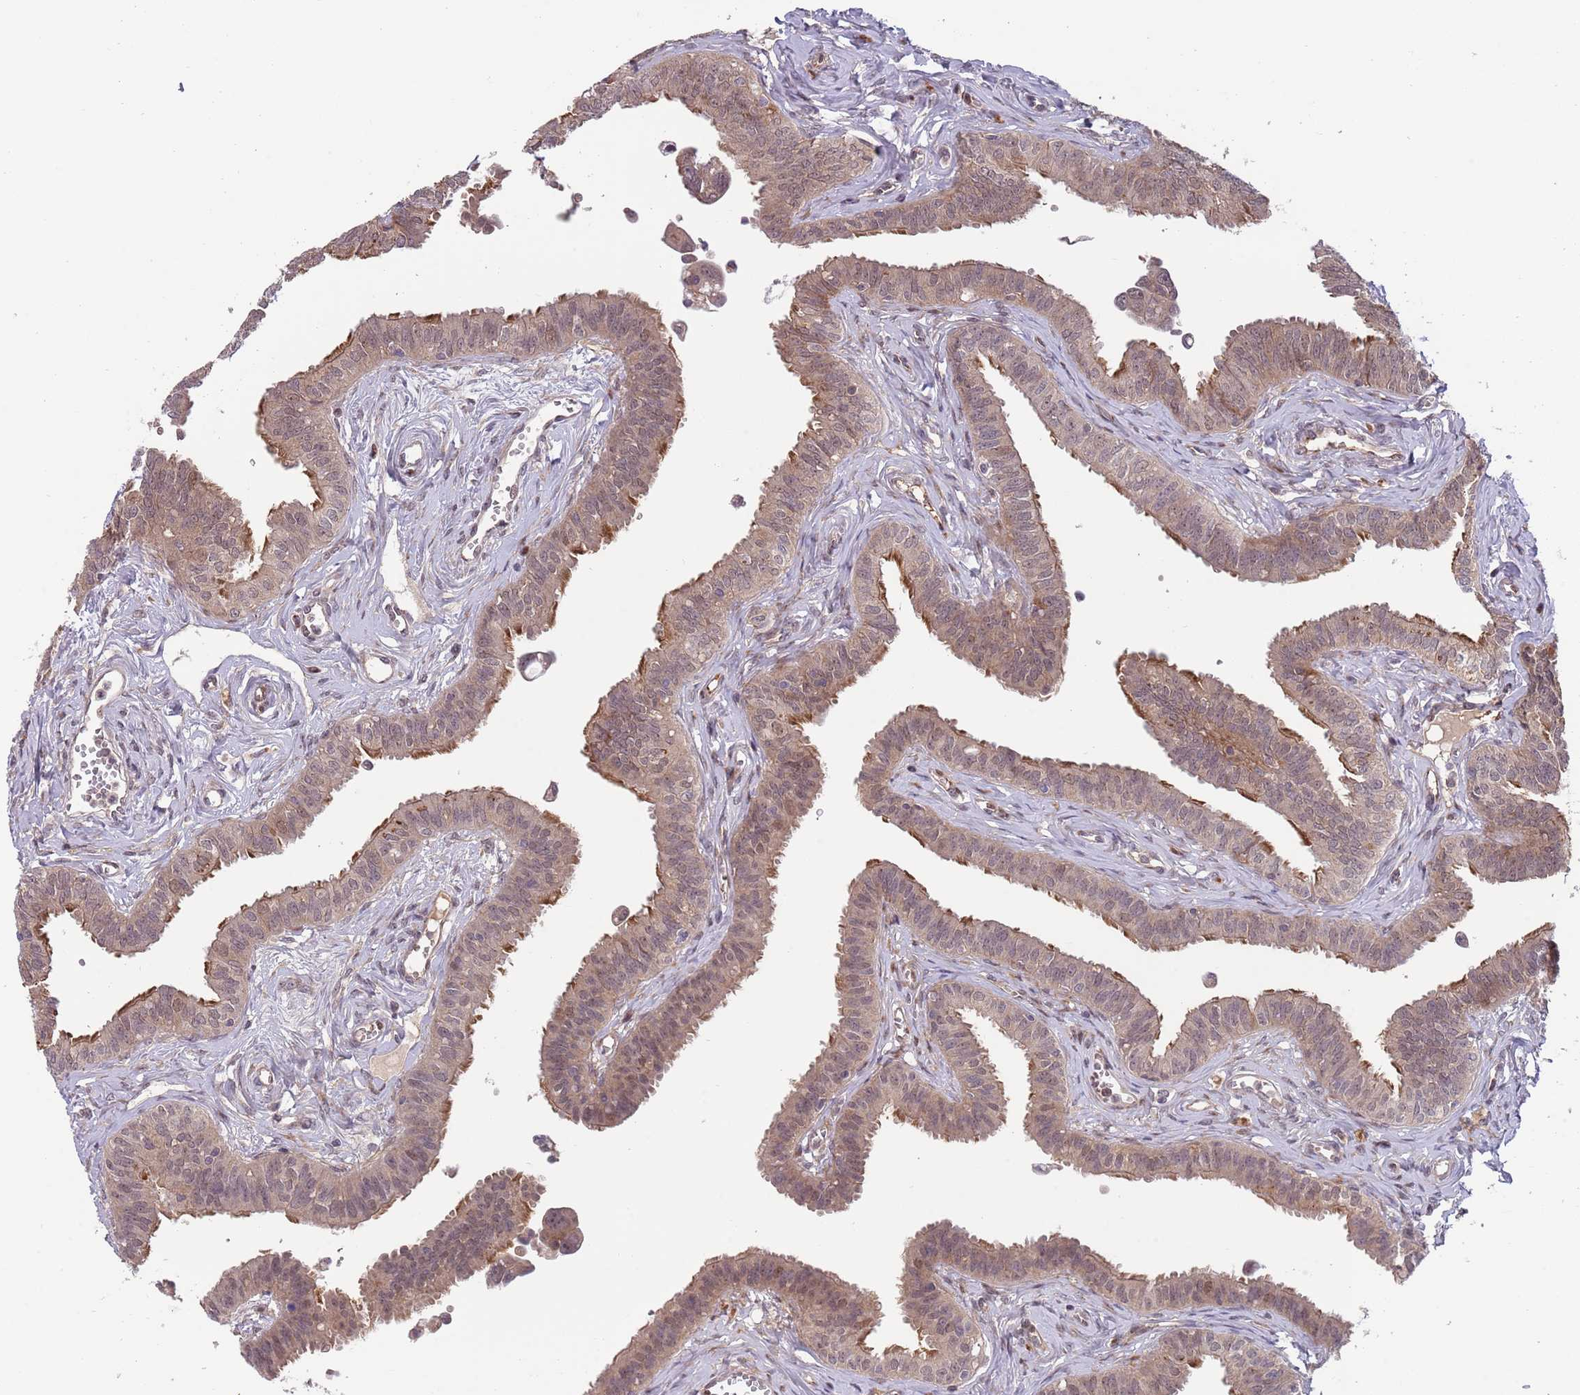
{"staining": {"intensity": "moderate", "quantity": ">75%", "location": "cytoplasmic/membranous"}, "tissue": "fallopian tube", "cell_type": "Glandular cells", "image_type": "normal", "snomed": [{"axis": "morphology", "description": "Normal tissue, NOS"}, {"axis": "morphology", "description": "Carcinoma, NOS"}, {"axis": "topography", "description": "Fallopian tube"}, {"axis": "topography", "description": "Ovary"}], "caption": "This is an image of immunohistochemistry (IHC) staining of normal fallopian tube, which shows moderate staining in the cytoplasmic/membranous of glandular cells.", "gene": "NT5DC4", "patient": {"sex": "female", "age": 59}}